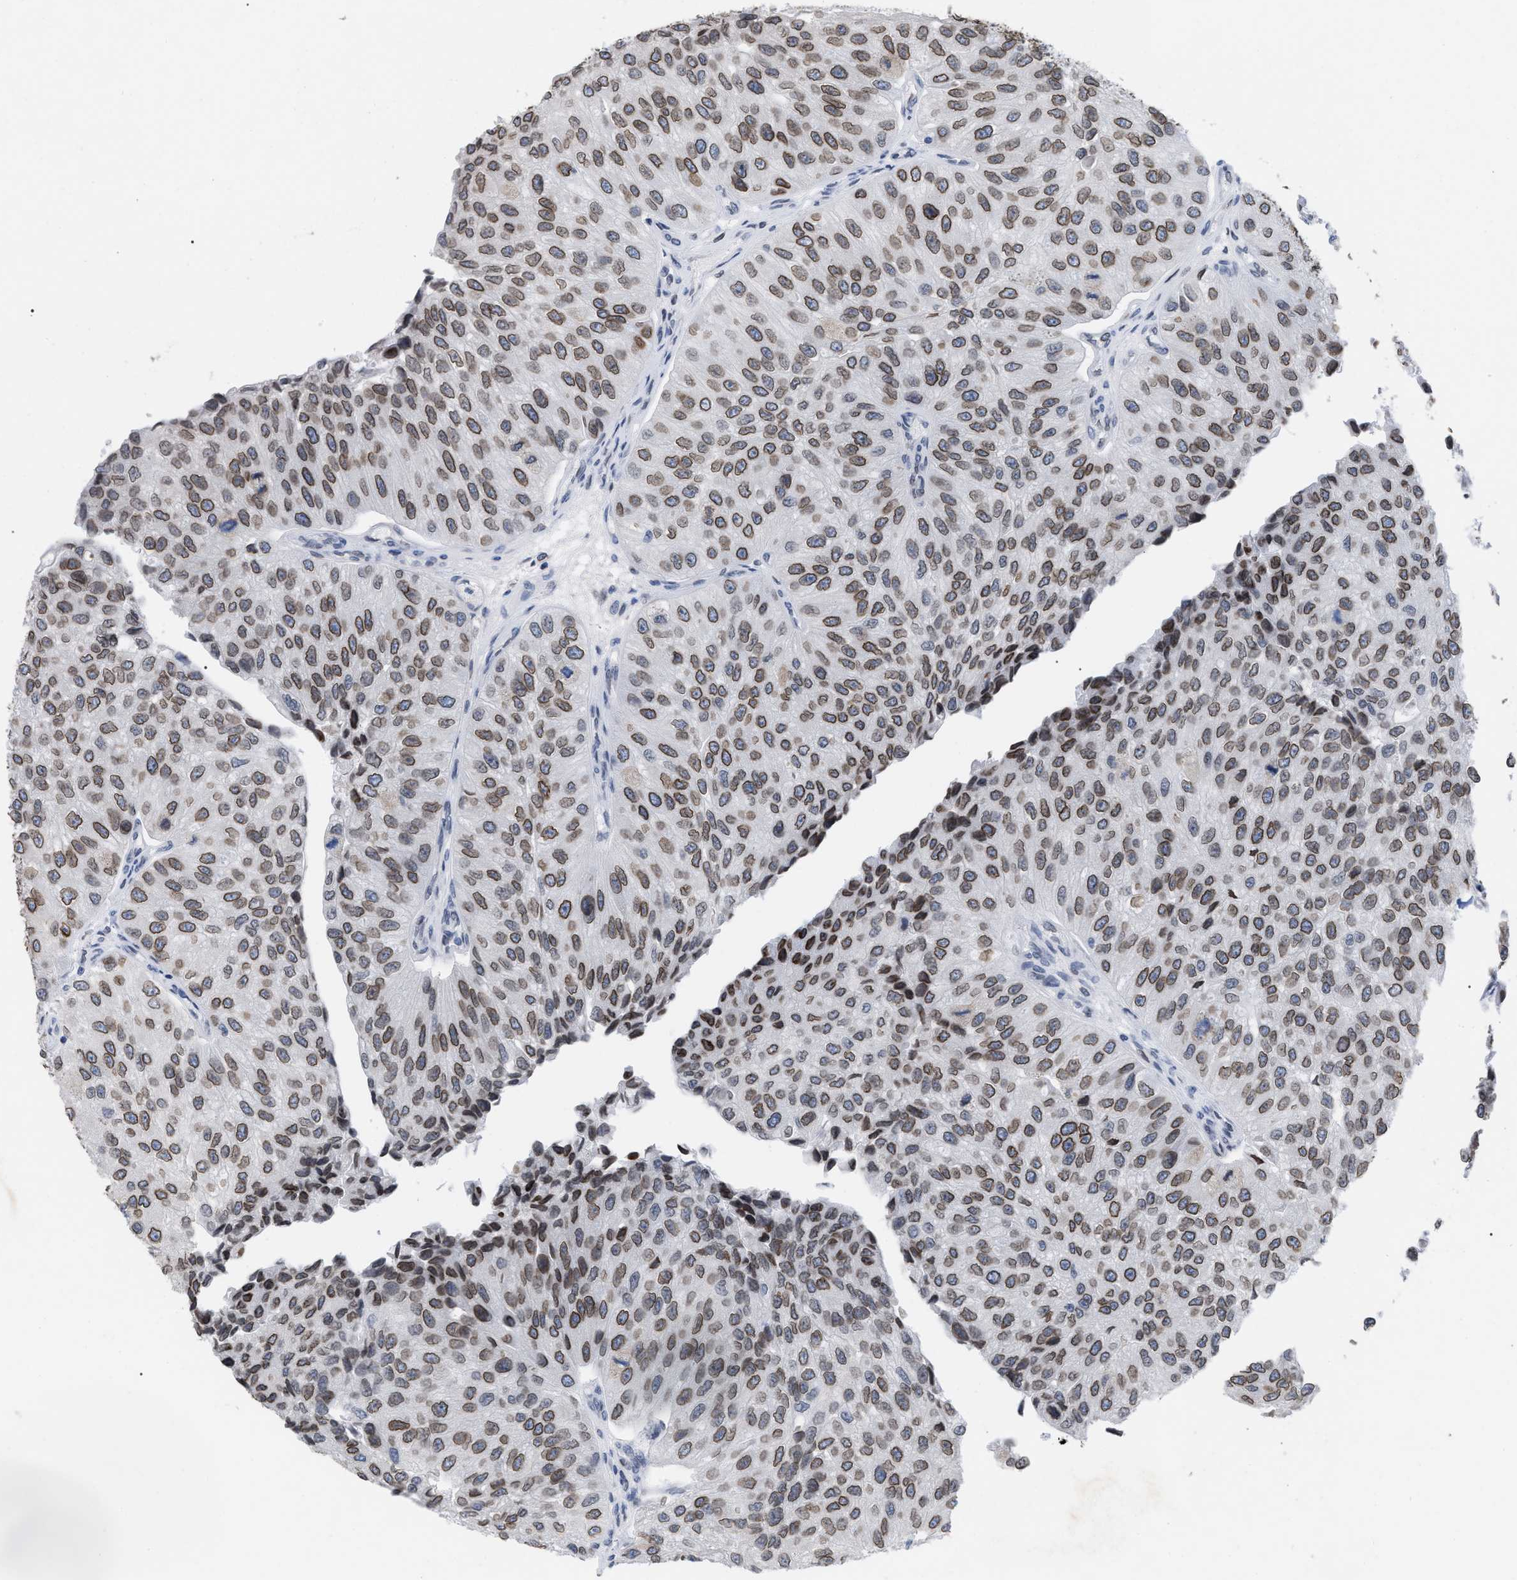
{"staining": {"intensity": "moderate", "quantity": ">75%", "location": "cytoplasmic/membranous,nuclear"}, "tissue": "urothelial cancer", "cell_type": "Tumor cells", "image_type": "cancer", "snomed": [{"axis": "morphology", "description": "Urothelial carcinoma, High grade"}, {"axis": "topography", "description": "Kidney"}, {"axis": "topography", "description": "Urinary bladder"}], "caption": "An image of urothelial carcinoma (high-grade) stained for a protein exhibits moderate cytoplasmic/membranous and nuclear brown staining in tumor cells.", "gene": "TPR", "patient": {"sex": "male", "age": 77}}